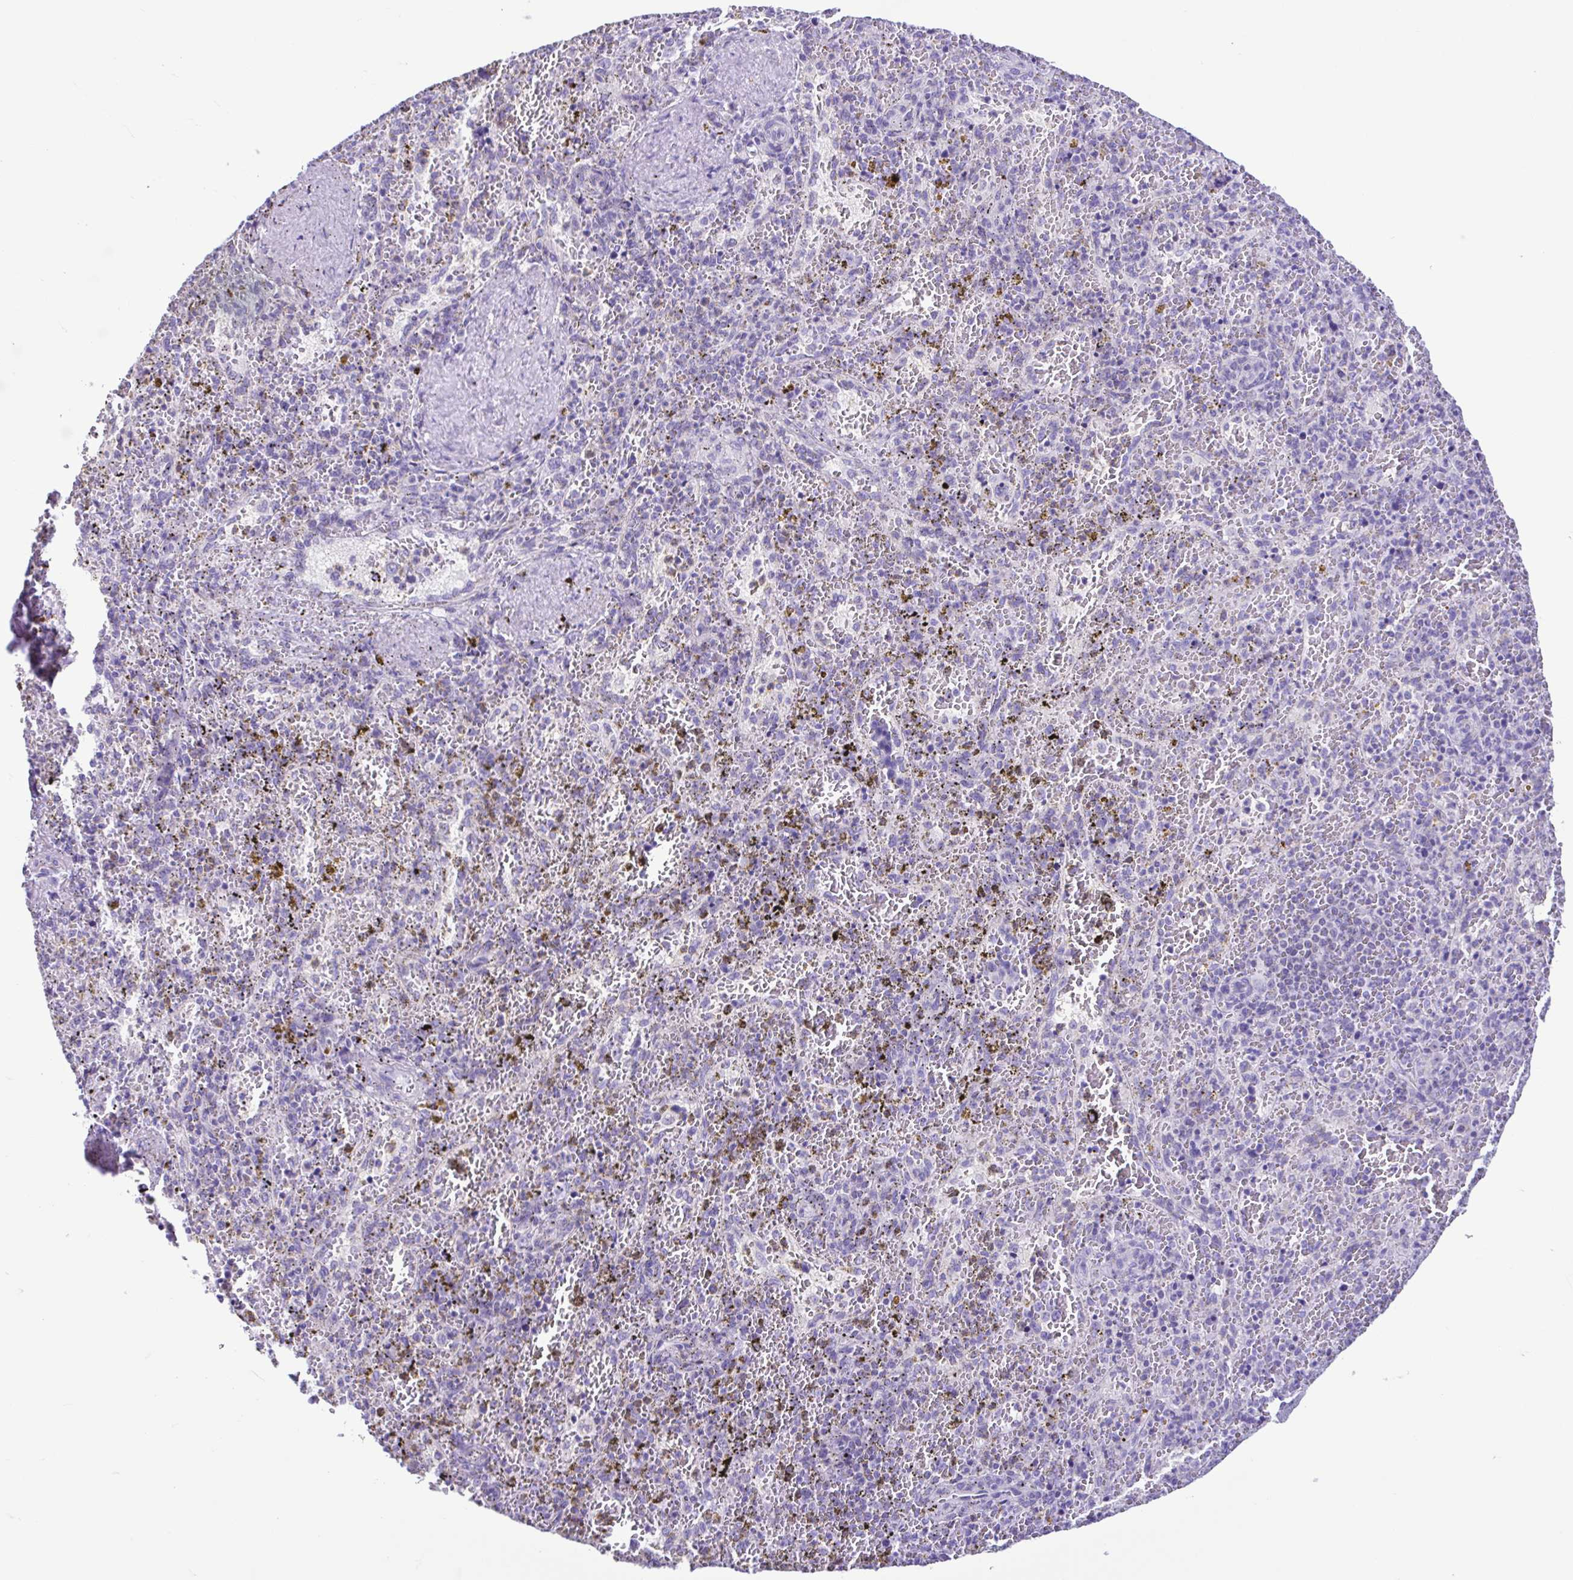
{"staining": {"intensity": "negative", "quantity": "none", "location": "none"}, "tissue": "spleen", "cell_type": "Cells in red pulp", "image_type": "normal", "snomed": [{"axis": "morphology", "description": "Normal tissue, NOS"}, {"axis": "topography", "description": "Spleen"}], "caption": "Cells in red pulp show no significant expression in benign spleen.", "gene": "ACTRT3", "patient": {"sex": "female", "age": 50}}